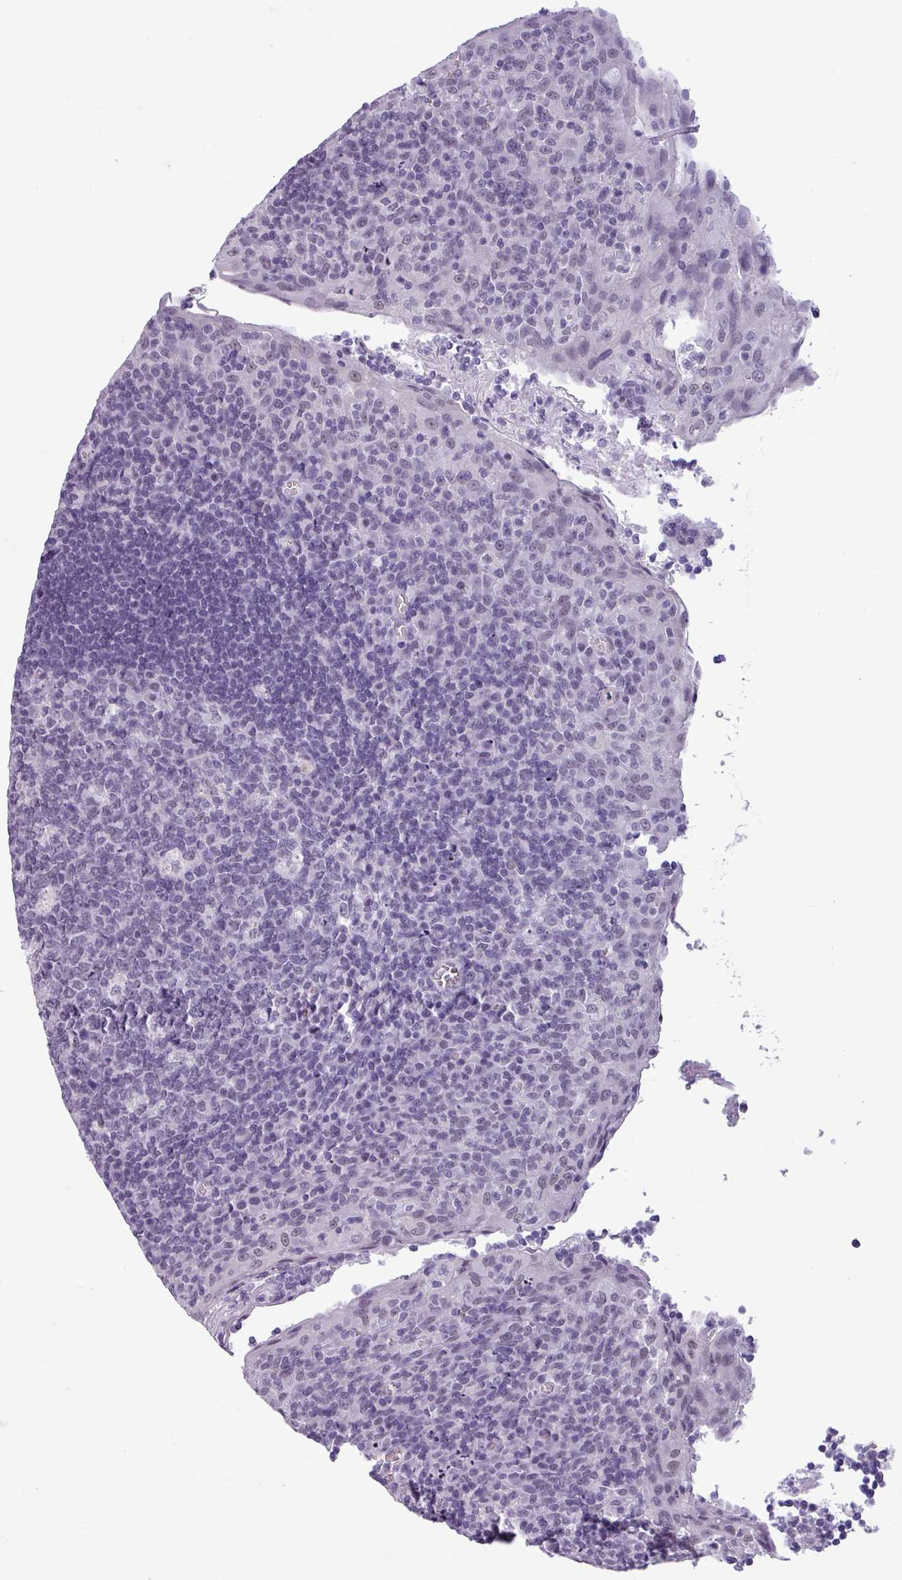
{"staining": {"intensity": "weak", "quantity": "<25%", "location": "nuclear"}, "tissue": "tonsil", "cell_type": "Germinal center cells", "image_type": "normal", "snomed": [{"axis": "morphology", "description": "Normal tissue, NOS"}, {"axis": "topography", "description": "Tonsil"}], "caption": "IHC micrograph of unremarkable tonsil: human tonsil stained with DAB demonstrates no significant protein expression in germinal center cells.", "gene": "SRGAP1", "patient": {"sex": "male", "age": 17}}